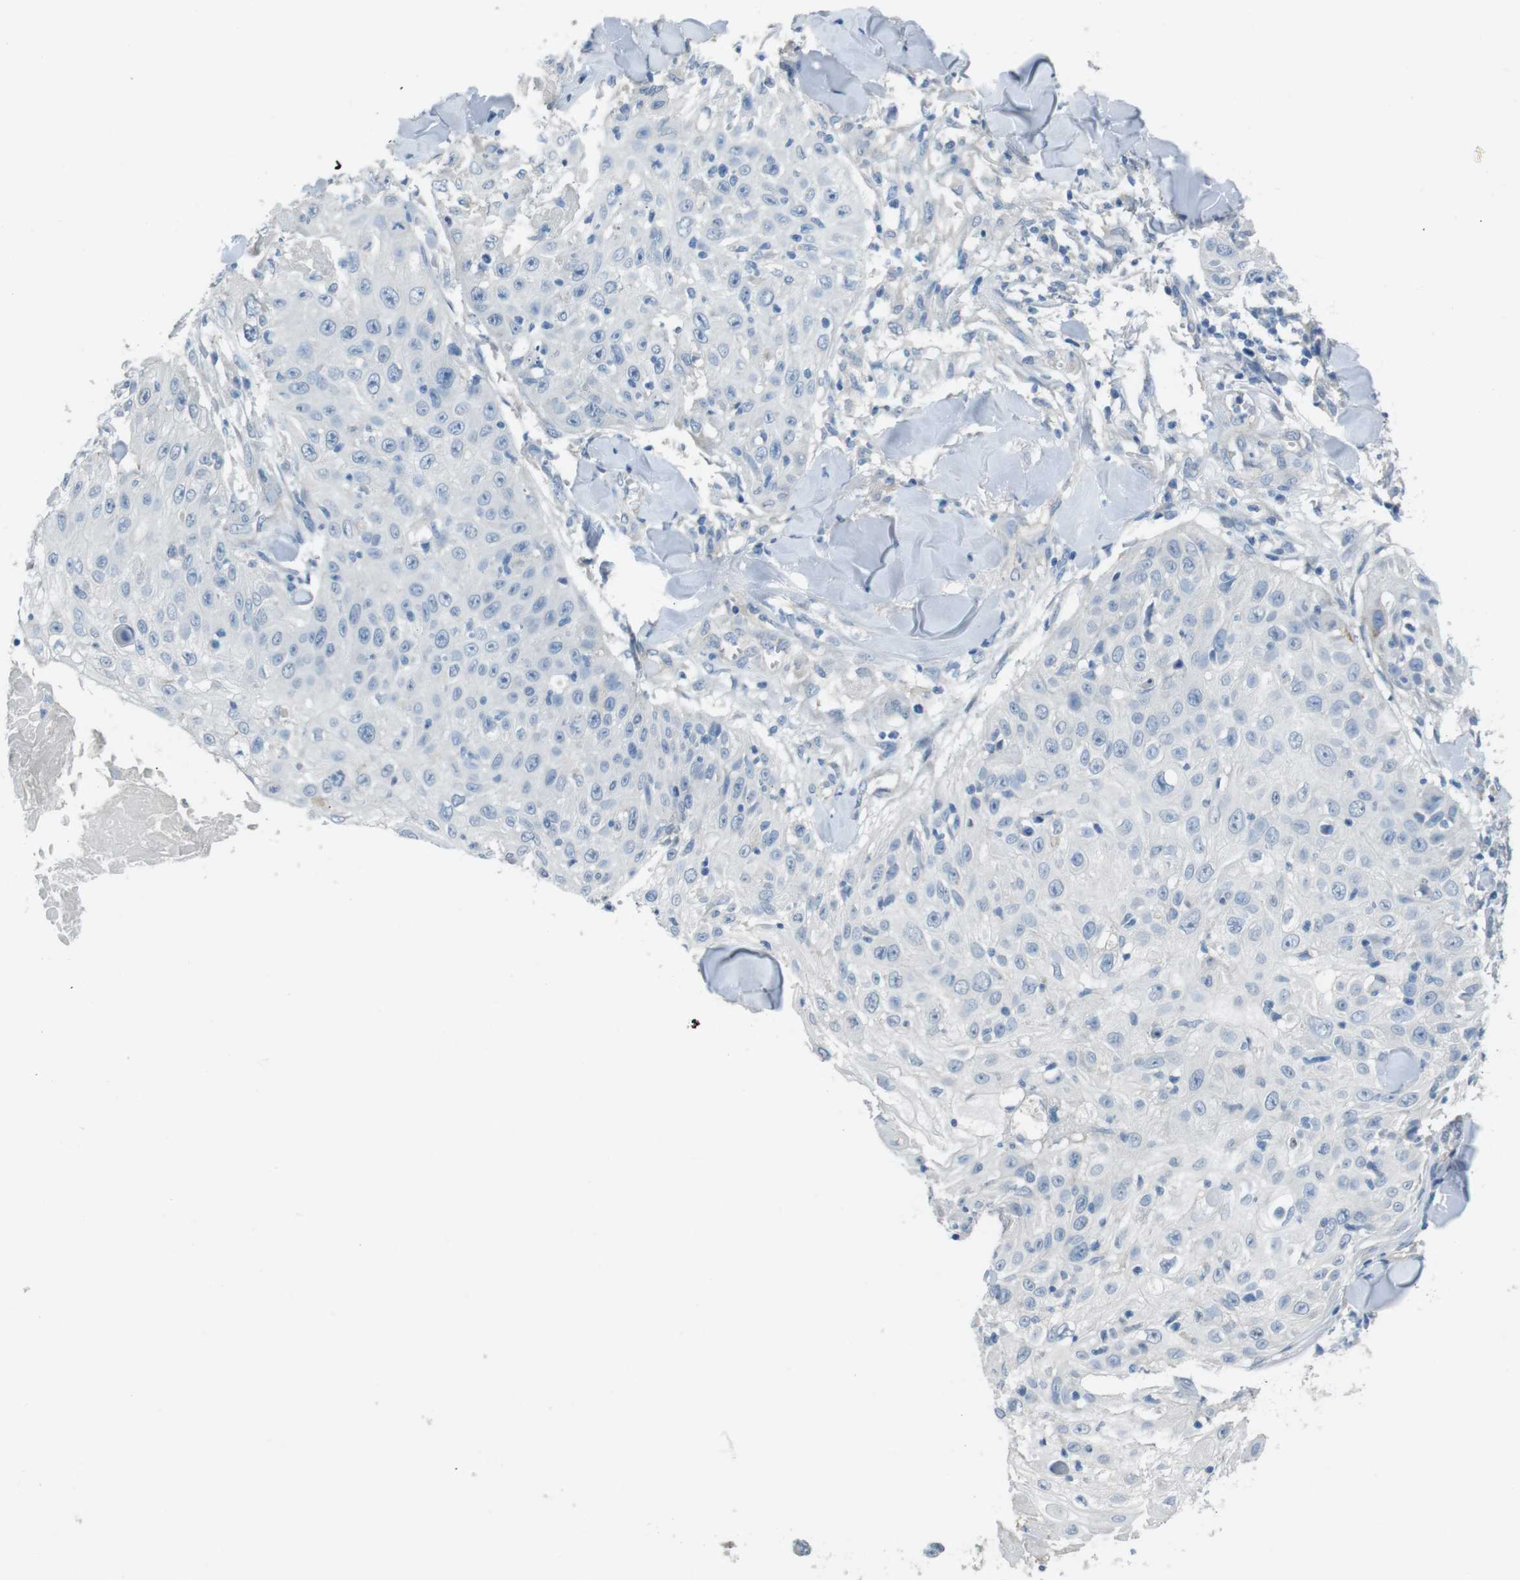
{"staining": {"intensity": "negative", "quantity": "none", "location": "none"}, "tissue": "skin cancer", "cell_type": "Tumor cells", "image_type": "cancer", "snomed": [{"axis": "morphology", "description": "Squamous cell carcinoma, NOS"}, {"axis": "topography", "description": "Skin"}], "caption": "There is no significant staining in tumor cells of skin squamous cell carcinoma.", "gene": "CYP2C8", "patient": {"sex": "male", "age": 86}}